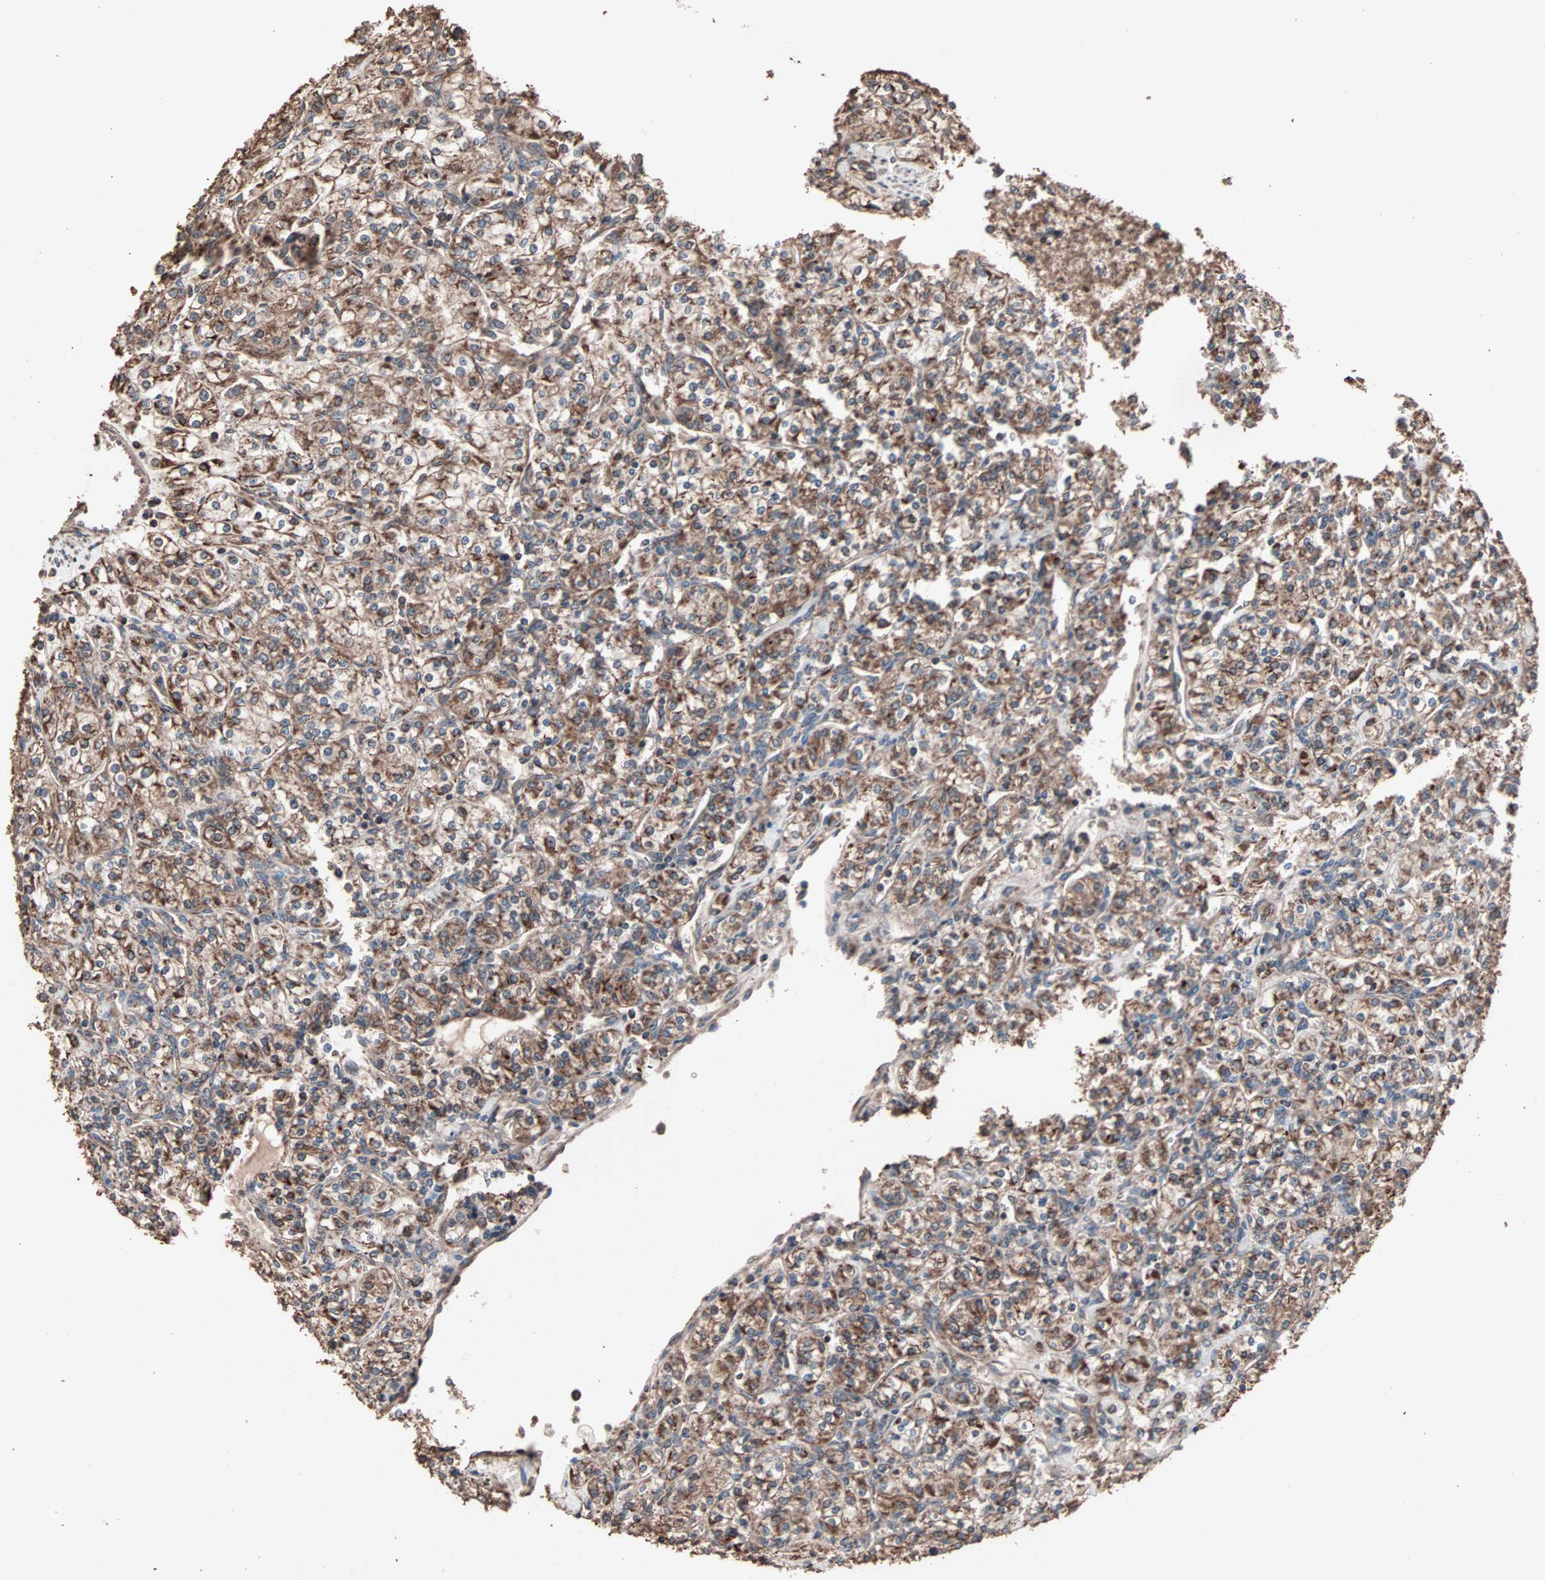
{"staining": {"intensity": "strong", "quantity": ">75%", "location": "cytoplasmic/membranous"}, "tissue": "renal cancer", "cell_type": "Tumor cells", "image_type": "cancer", "snomed": [{"axis": "morphology", "description": "Adenocarcinoma, NOS"}, {"axis": "topography", "description": "Kidney"}], "caption": "High-power microscopy captured an immunohistochemistry (IHC) image of renal cancer (adenocarcinoma), revealing strong cytoplasmic/membranous expression in approximately >75% of tumor cells.", "gene": "MRPL2", "patient": {"sex": "male", "age": 77}}